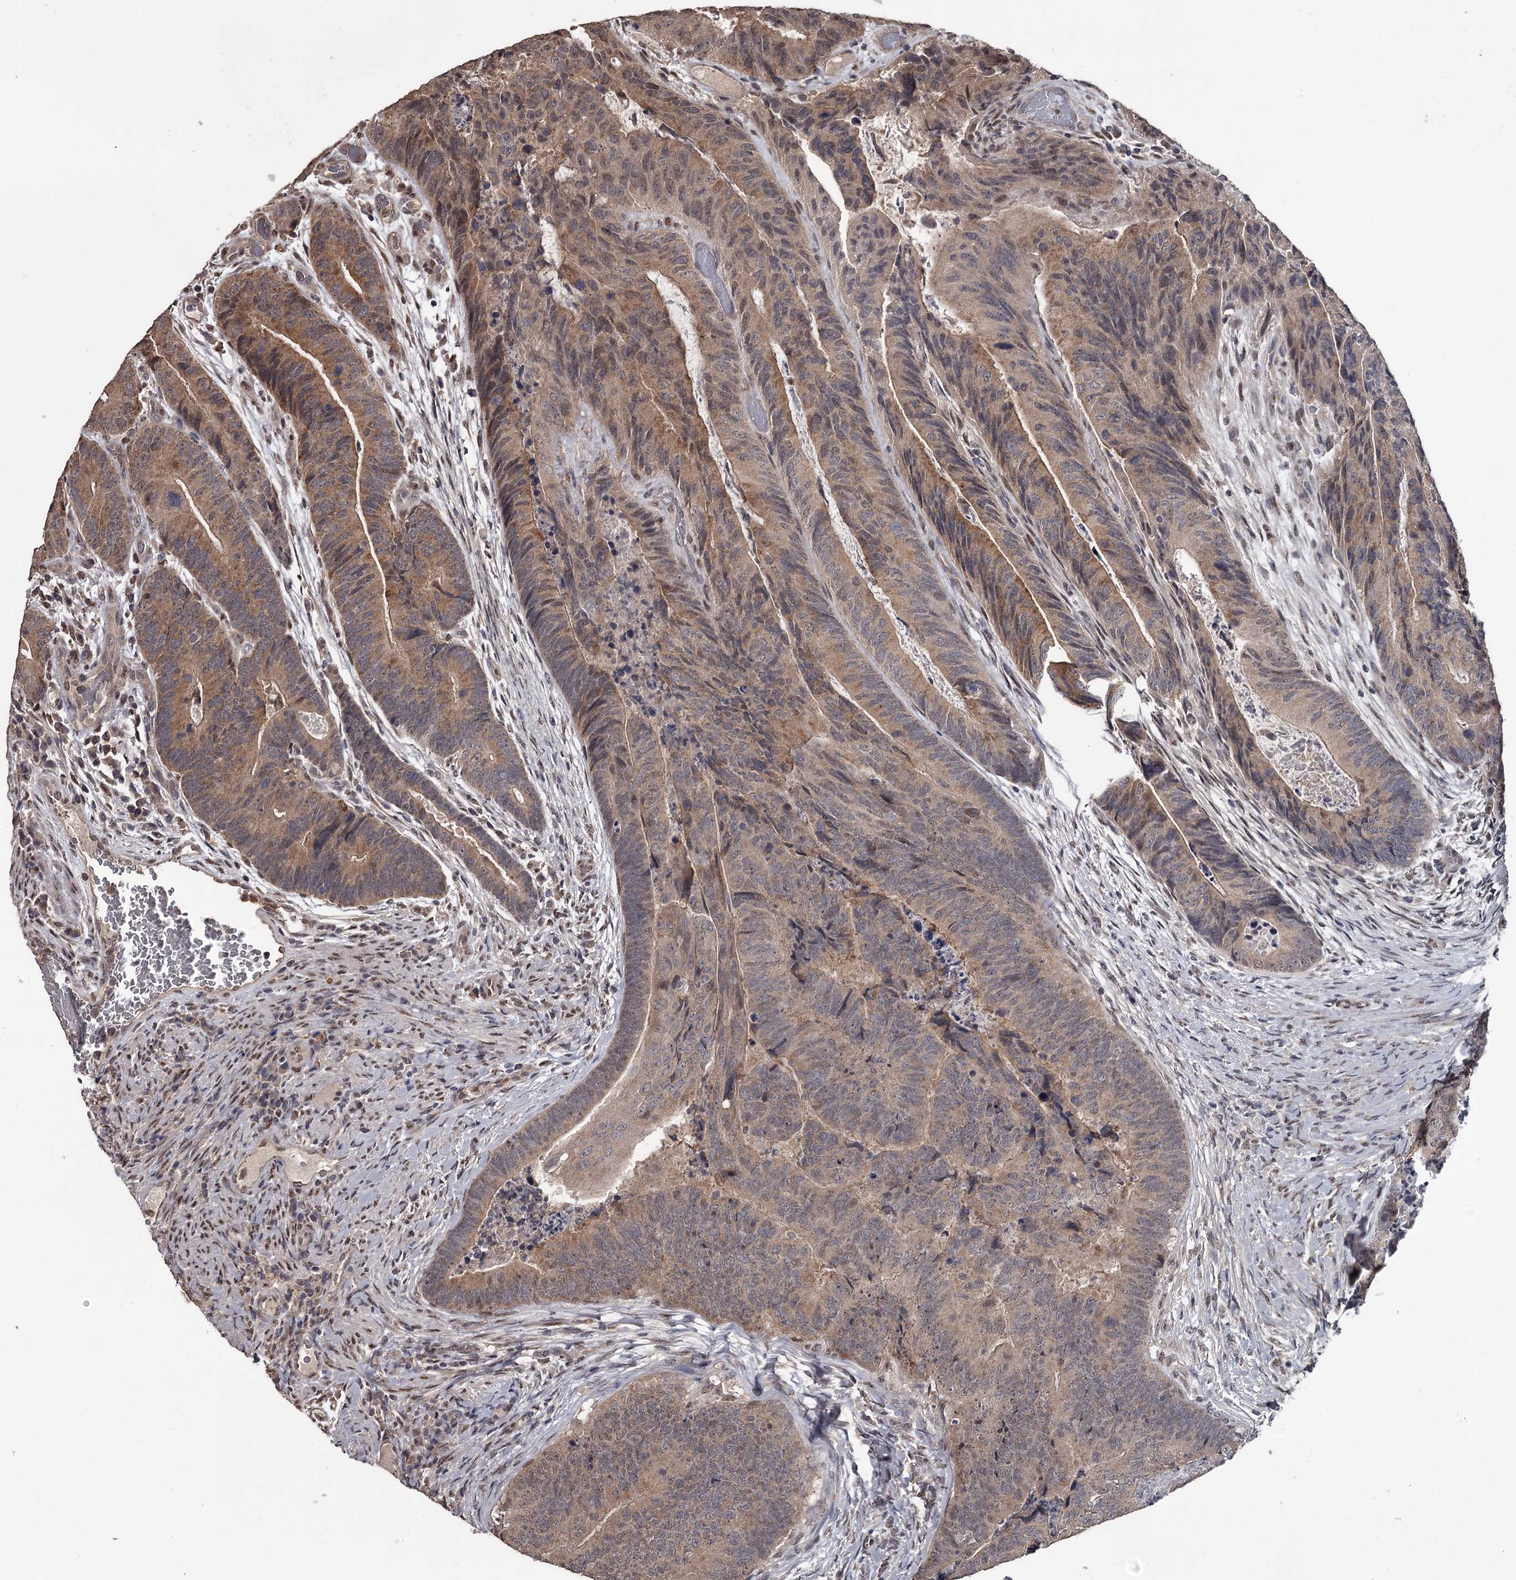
{"staining": {"intensity": "moderate", "quantity": "25%-75%", "location": "cytoplasmic/membranous,nuclear"}, "tissue": "colorectal cancer", "cell_type": "Tumor cells", "image_type": "cancer", "snomed": [{"axis": "morphology", "description": "Adenocarcinoma, NOS"}, {"axis": "topography", "description": "Colon"}], "caption": "Immunohistochemistry (IHC) photomicrograph of neoplastic tissue: adenocarcinoma (colorectal) stained using immunohistochemistry displays medium levels of moderate protein expression localized specifically in the cytoplasmic/membranous and nuclear of tumor cells, appearing as a cytoplasmic/membranous and nuclear brown color.", "gene": "PRPF40B", "patient": {"sex": "female", "age": 67}}